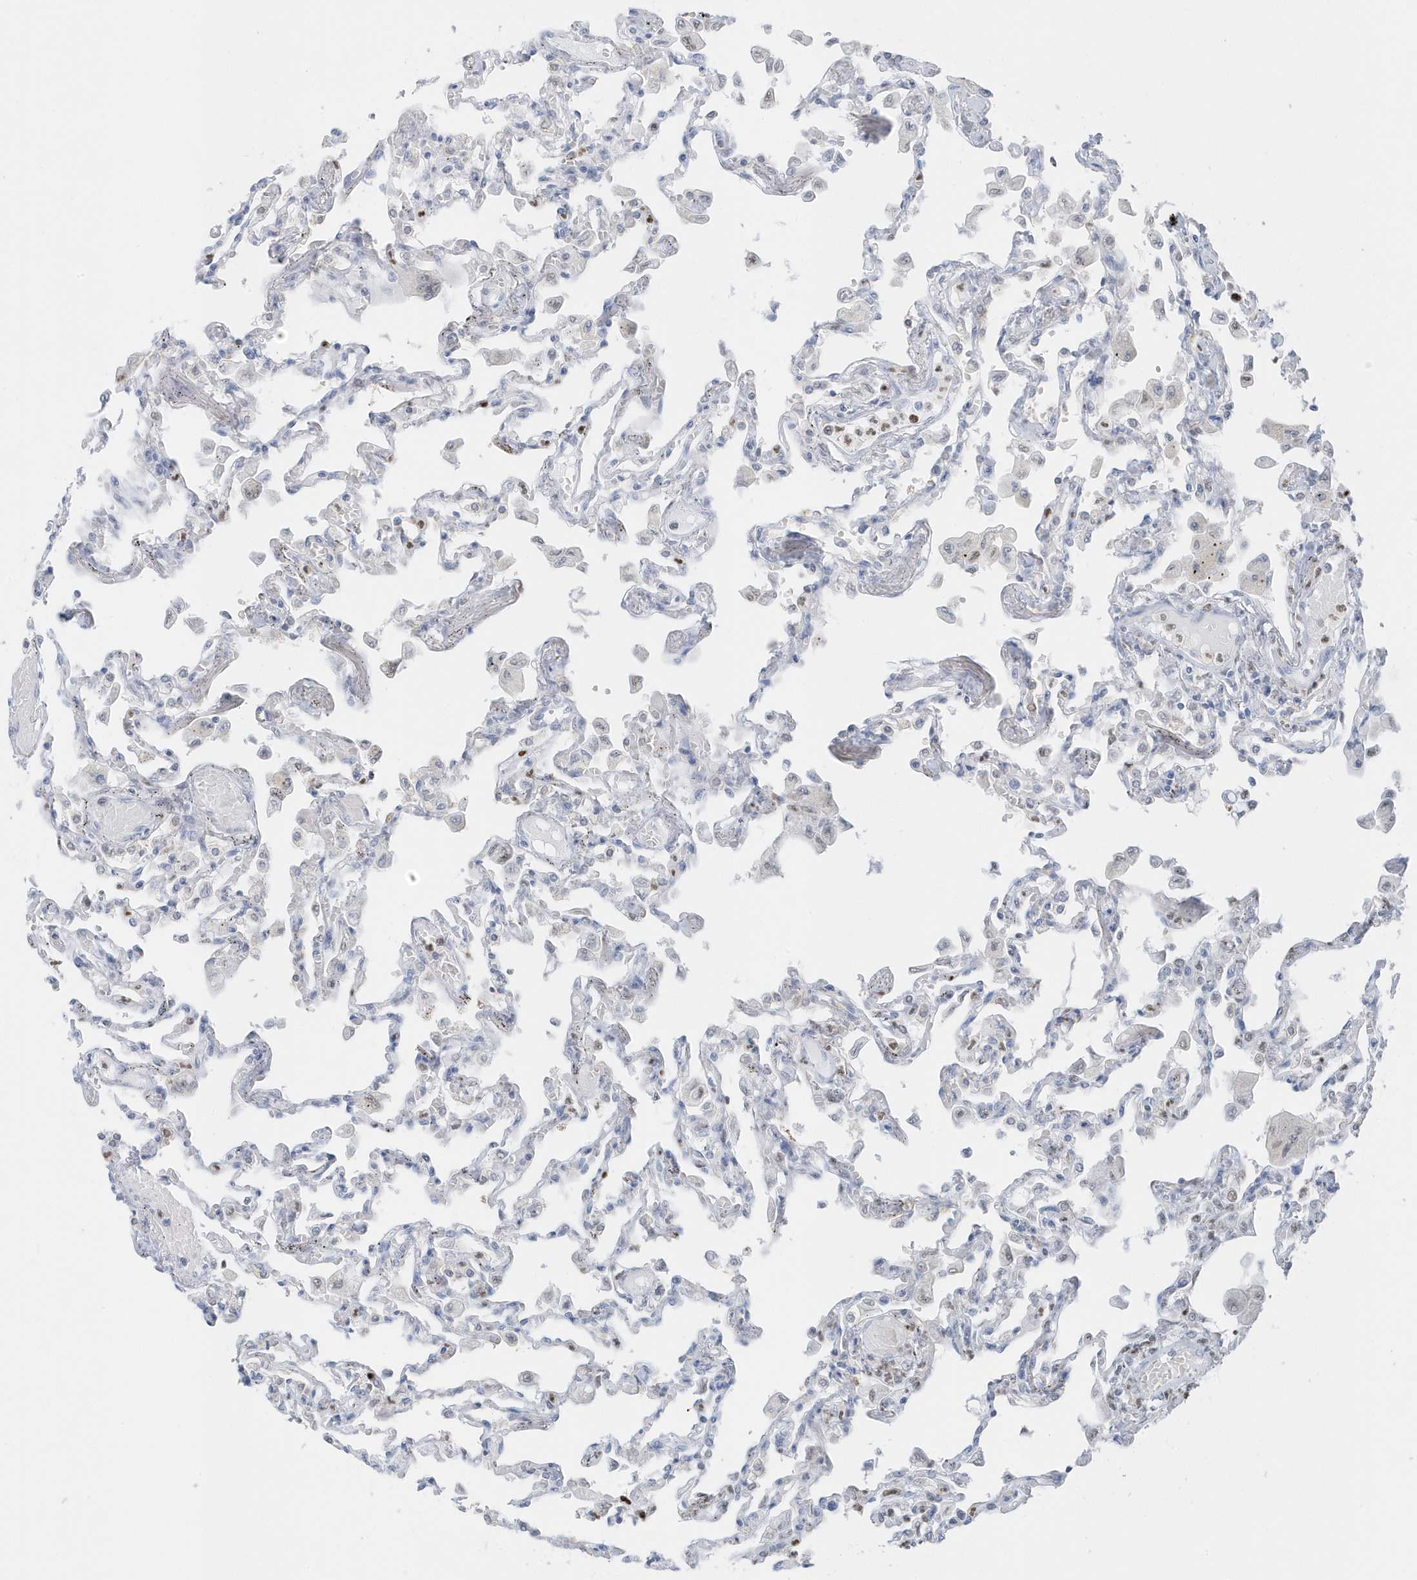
{"staining": {"intensity": "negative", "quantity": "none", "location": "none"}, "tissue": "lung", "cell_type": "Alveolar cells", "image_type": "normal", "snomed": [{"axis": "morphology", "description": "Normal tissue, NOS"}, {"axis": "topography", "description": "Bronchus"}, {"axis": "topography", "description": "Lung"}], "caption": "A high-resolution image shows immunohistochemistry (IHC) staining of benign lung, which demonstrates no significant positivity in alveolar cells. (DAB (3,3'-diaminobenzidine) immunohistochemistry (IHC) visualized using brightfield microscopy, high magnification).", "gene": "SMIM34", "patient": {"sex": "female", "age": 49}}